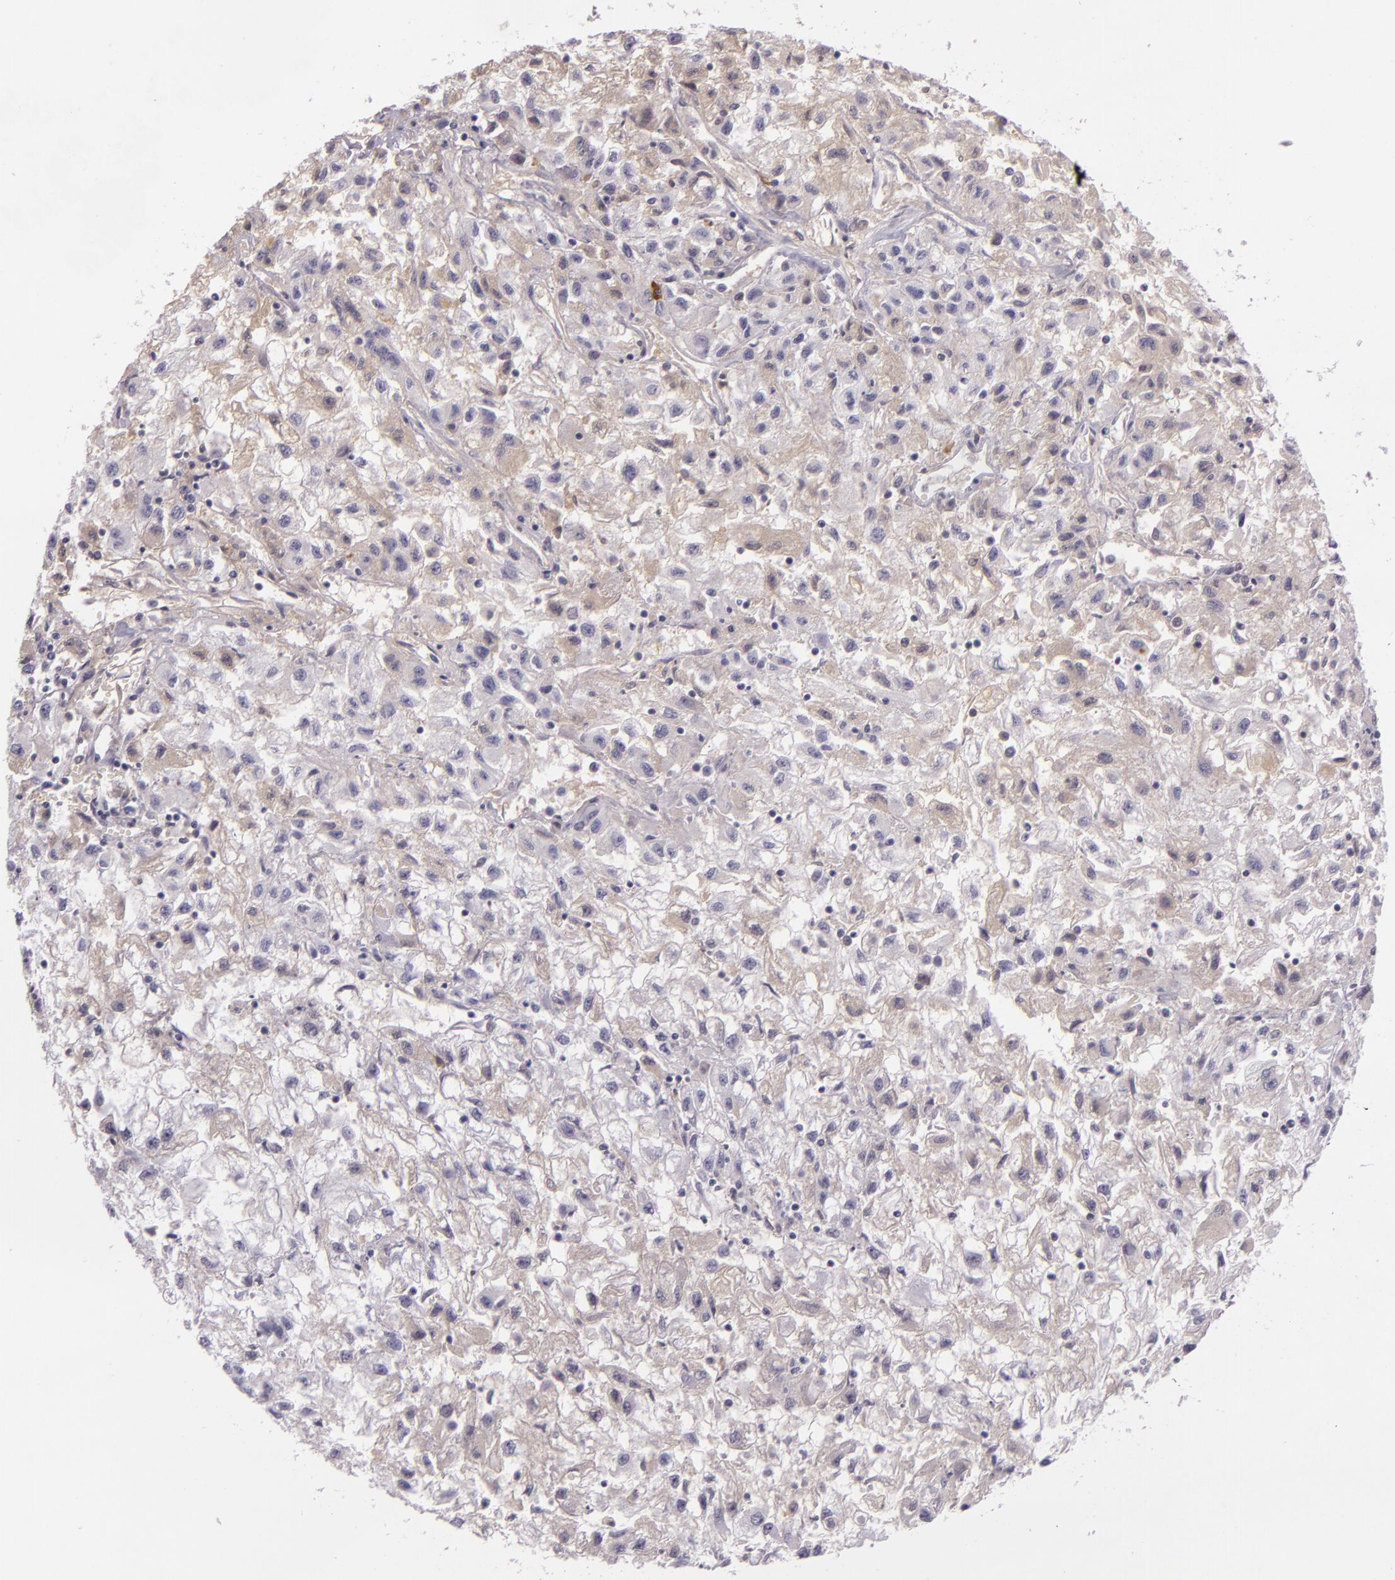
{"staining": {"intensity": "weak", "quantity": "25%-75%", "location": "cytoplasmic/membranous"}, "tissue": "renal cancer", "cell_type": "Tumor cells", "image_type": "cancer", "snomed": [{"axis": "morphology", "description": "Adenocarcinoma, NOS"}, {"axis": "topography", "description": "Kidney"}], "caption": "This is an image of immunohistochemistry staining of renal cancer (adenocarcinoma), which shows weak staining in the cytoplasmic/membranous of tumor cells.", "gene": "CHEK2", "patient": {"sex": "male", "age": 59}}